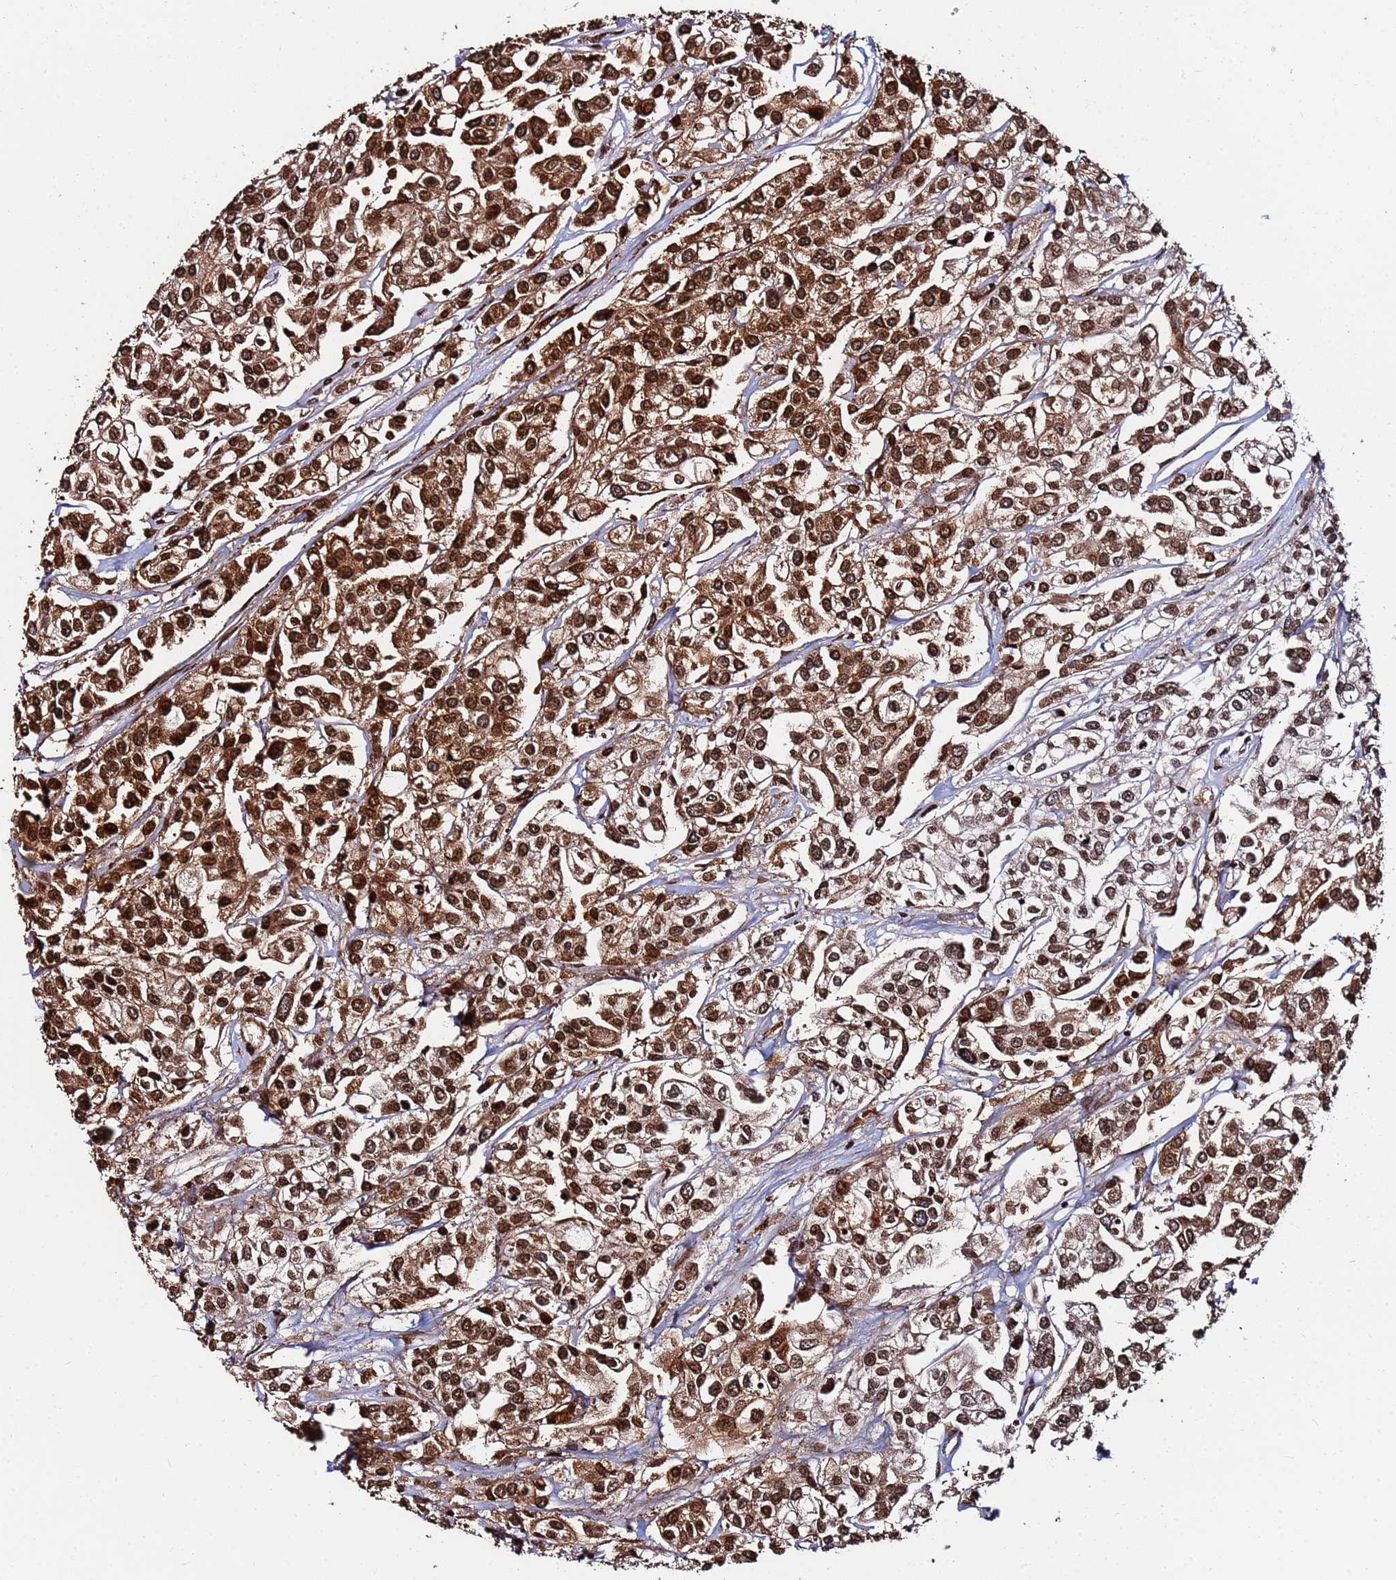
{"staining": {"intensity": "strong", "quantity": "25%-75%", "location": "cytoplasmic/membranous,nuclear"}, "tissue": "urothelial cancer", "cell_type": "Tumor cells", "image_type": "cancer", "snomed": [{"axis": "morphology", "description": "Urothelial carcinoma, High grade"}, {"axis": "topography", "description": "Urinary bladder"}], "caption": "DAB (3,3'-diaminobenzidine) immunohistochemical staining of urothelial carcinoma (high-grade) demonstrates strong cytoplasmic/membranous and nuclear protein staining in approximately 25%-75% of tumor cells. (DAB (3,3'-diaminobenzidine) IHC, brown staining for protein, blue staining for nuclei).", "gene": "BASP1", "patient": {"sex": "male", "age": 67}}